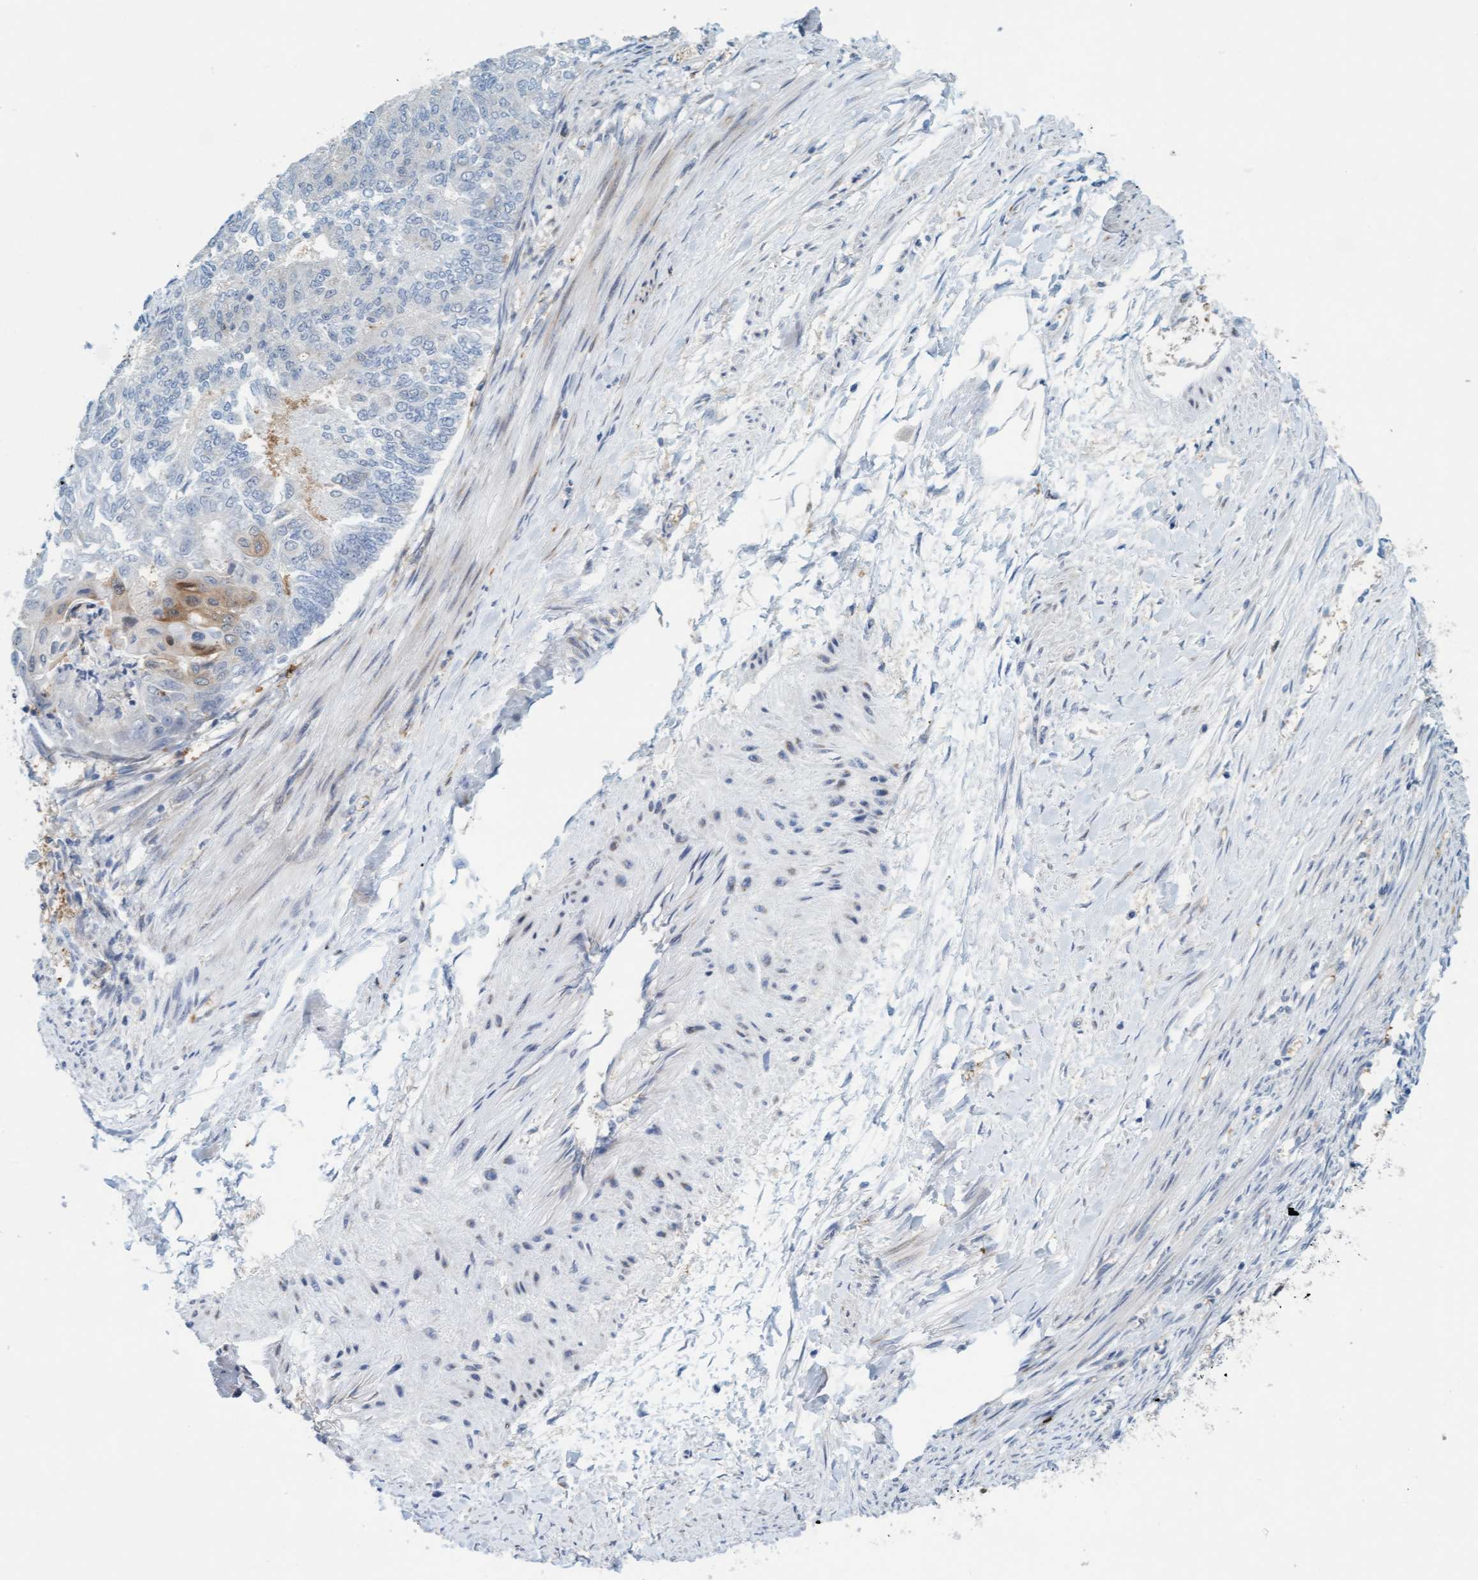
{"staining": {"intensity": "negative", "quantity": "none", "location": "none"}, "tissue": "endometrial cancer", "cell_type": "Tumor cells", "image_type": "cancer", "snomed": [{"axis": "morphology", "description": "Adenocarcinoma, NOS"}, {"axis": "topography", "description": "Endometrium"}], "caption": "This is an immunohistochemistry (IHC) photomicrograph of human endometrial cancer (adenocarcinoma). There is no staining in tumor cells.", "gene": "EIF4EBP1", "patient": {"sex": "female", "age": 32}}